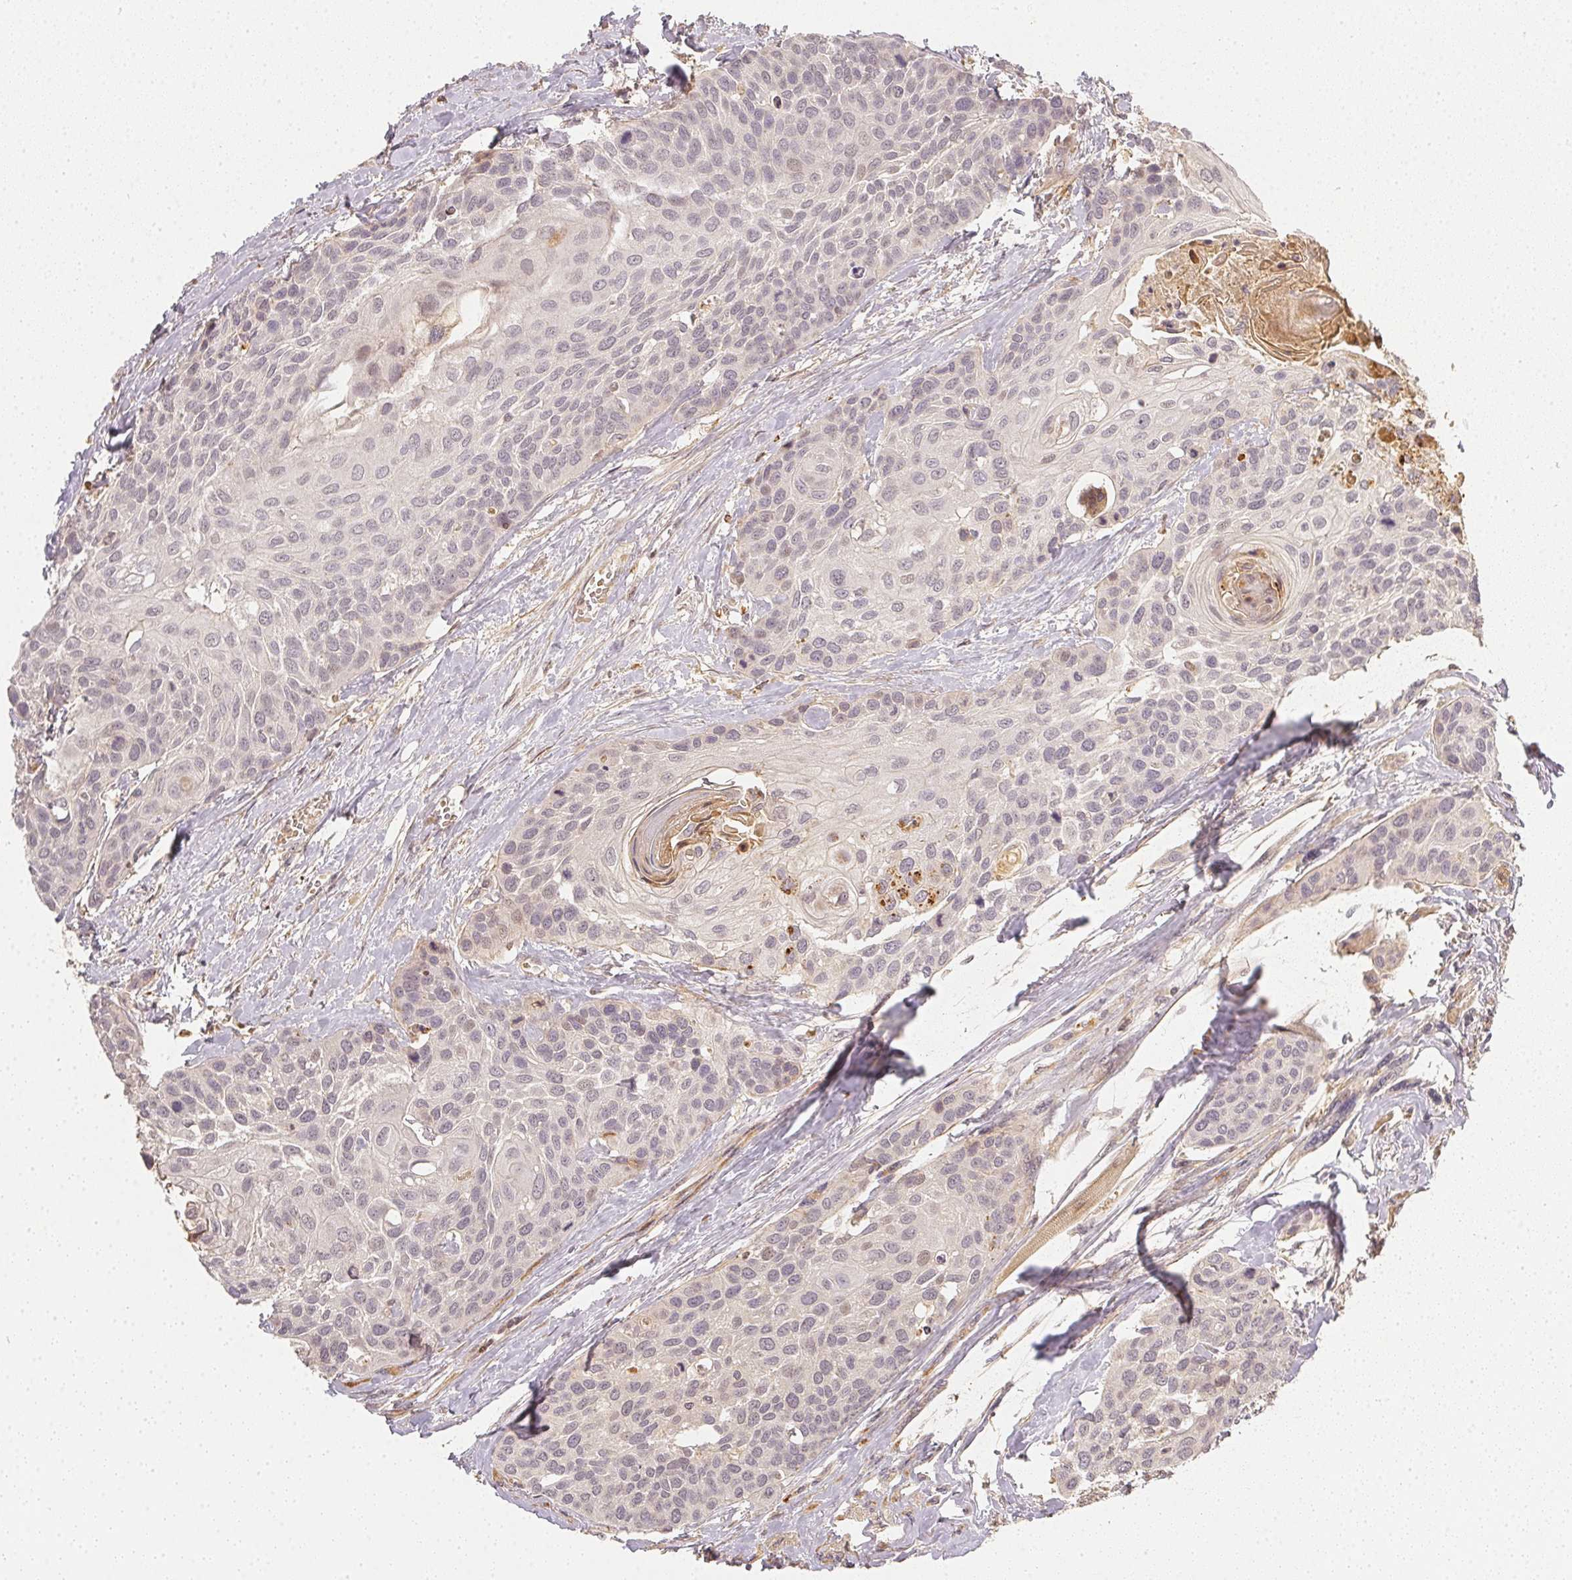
{"staining": {"intensity": "negative", "quantity": "none", "location": "none"}, "tissue": "head and neck cancer", "cell_type": "Tumor cells", "image_type": "cancer", "snomed": [{"axis": "morphology", "description": "Squamous cell carcinoma, NOS"}, {"axis": "topography", "description": "Head-Neck"}], "caption": "An image of human head and neck cancer (squamous cell carcinoma) is negative for staining in tumor cells.", "gene": "SERPINE1", "patient": {"sex": "female", "age": 50}}